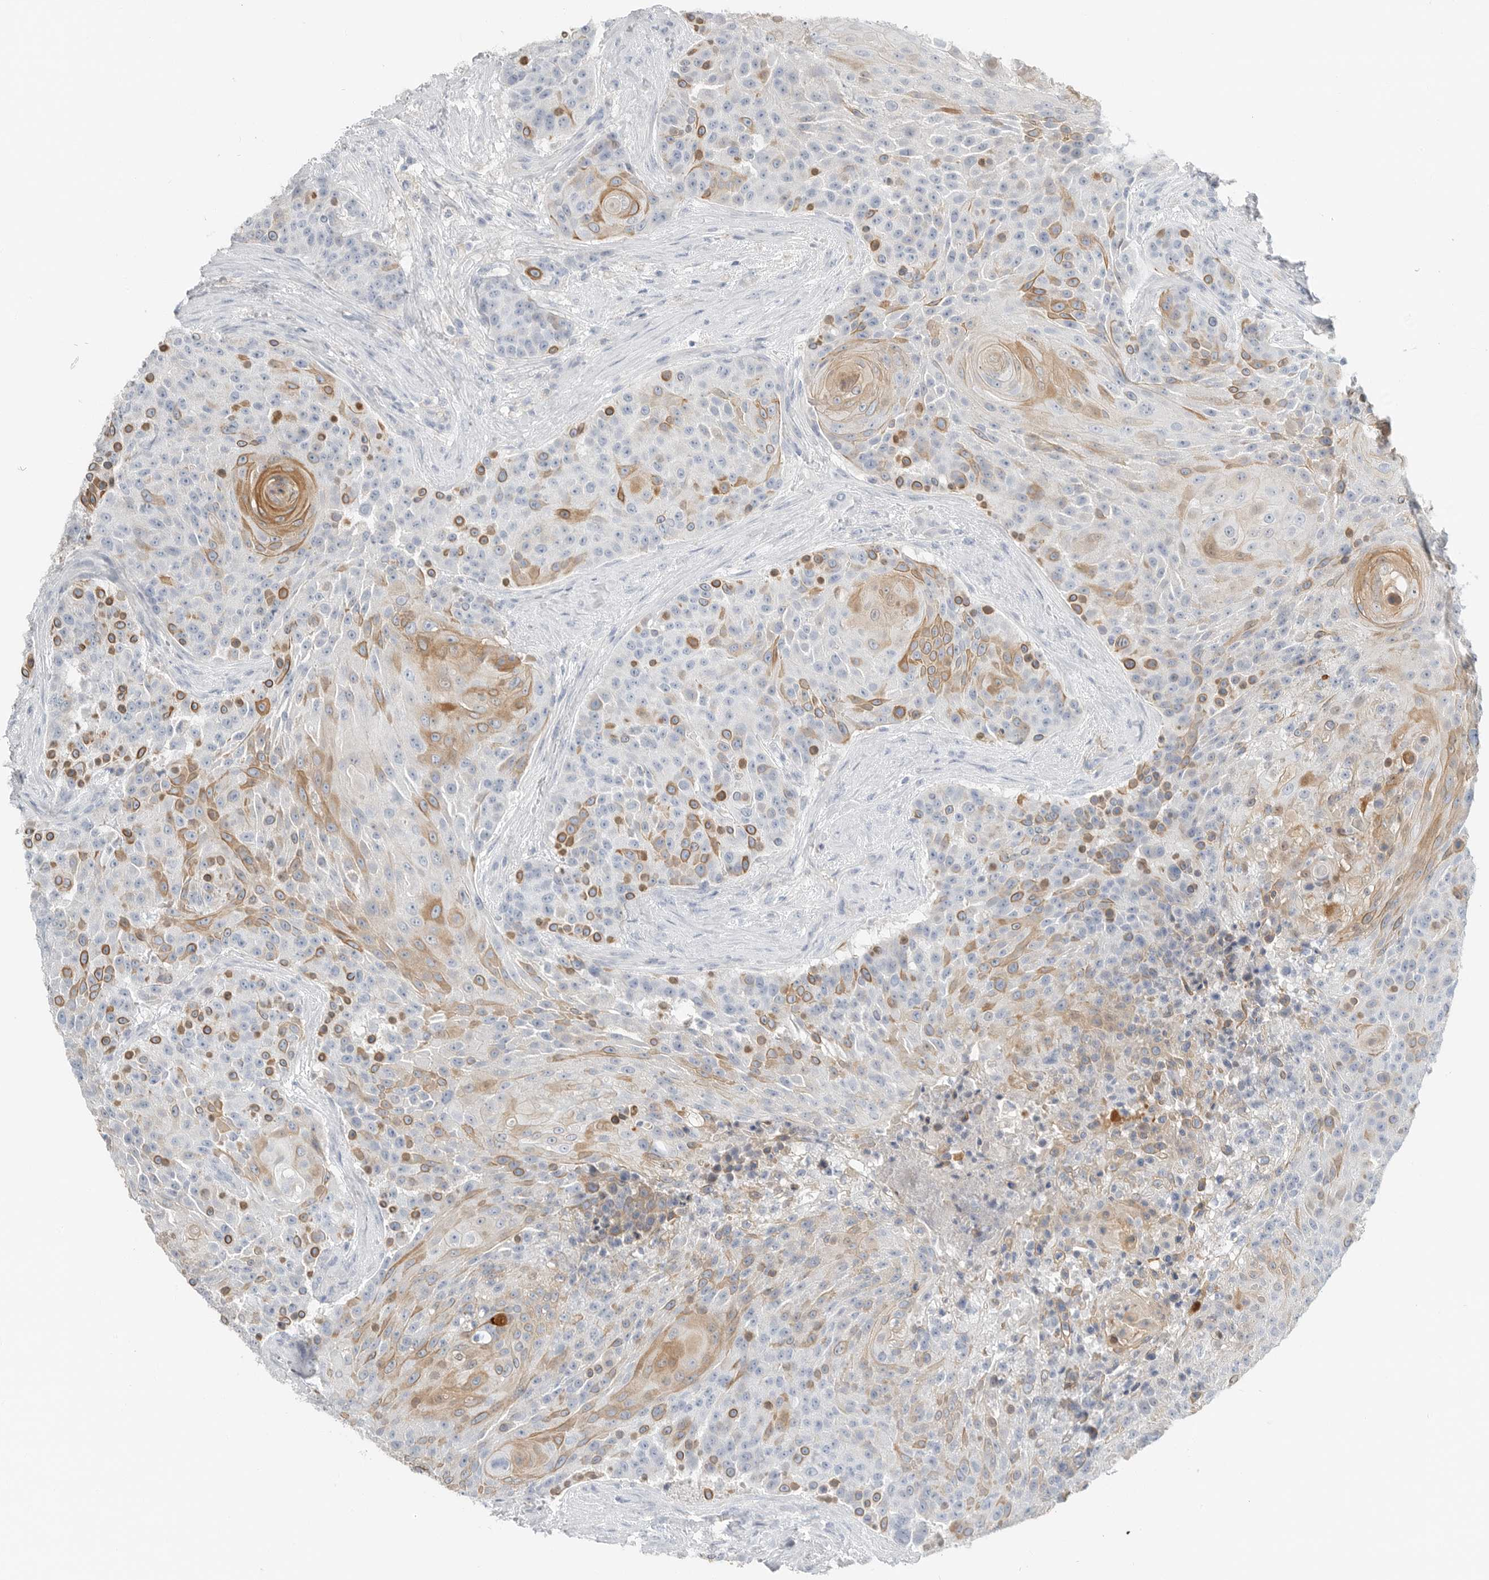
{"staining": {"intensity": "moderate", "quantity": "25%-75%", "location": "cytoplasmic/membranous"}, "tissue": "urothelial cancer", "cell_type": "Tumor cells", "image_type": "cancer", "snomed": [{"axis": "morphology", "description": "Urothelial carcinoma, High grade"}, {"axis": "topography", "description": "Urinary bladder"}], "caption": "Protein analysis of urothelial cancer tissue demonstrates moderate cytoplasmic/membranous expression in about 25%-75% of tumor cells.", "gene": "SERPINB7", "patient": {"sex": "female", "age": 63}}